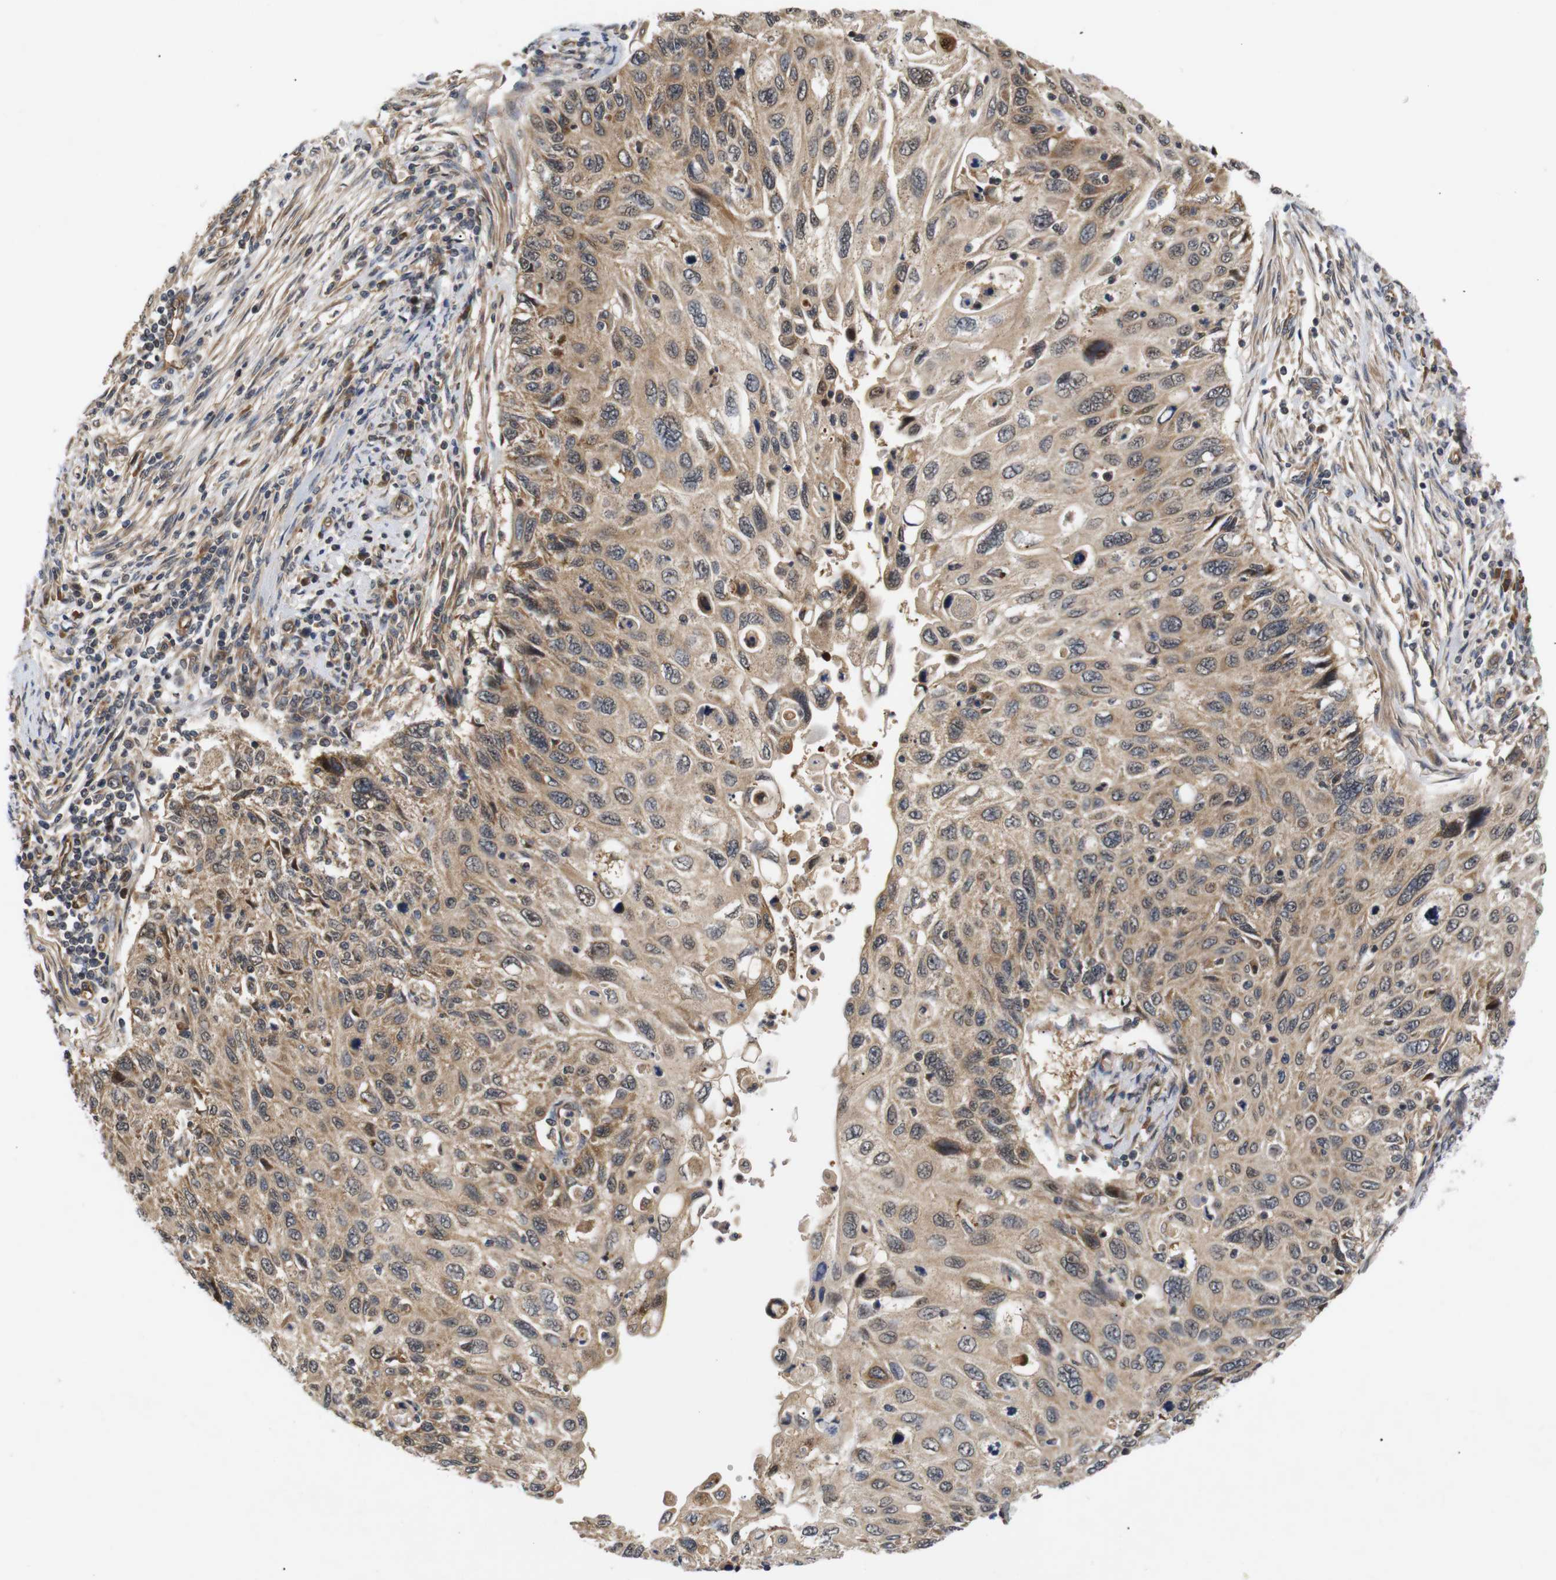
{"staining": {"intensity": "moderate", "quantity": ">75%", "location": "cytoplasmic/membranous"}, "tissue": "cervical cancer", "cell_type": "Tumor cells", "image_type": "cancer", "snomed": [{"axis": "morphology", "description": "Squamous cell carcinoma, NOS"}, {"axis": "topography", "description": "Cervix"}], "caption": "The immunohistochemical stain highlights moderate cytoplasmic/membranous positivity in tumor cells of squamous cell carcinoma (cervical) tissue.", "gene": "RIPK1", "patient": {"sex": "female", "age": 70}}